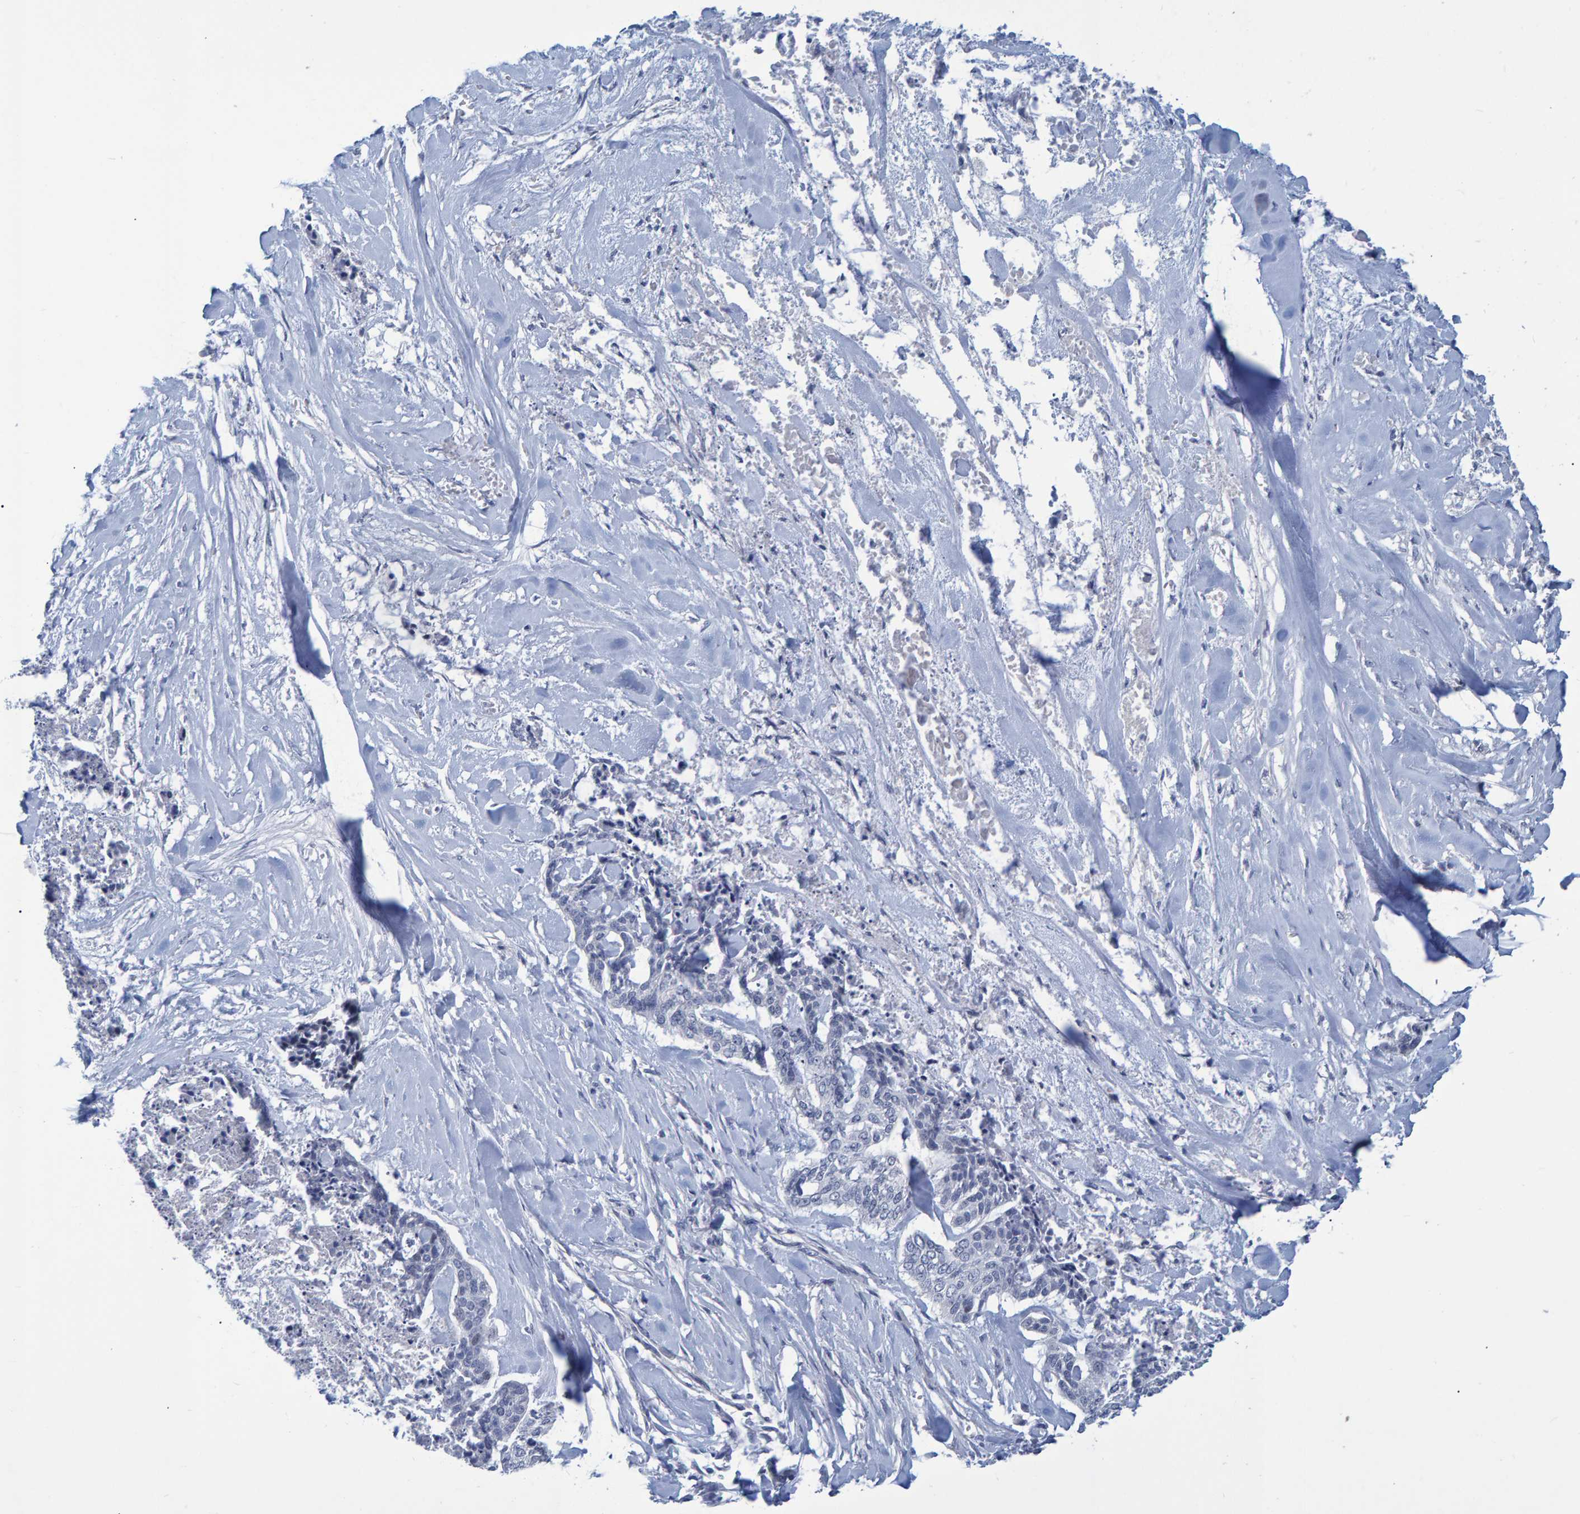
{"staining": {"intensity": "negative", "quantity": "none", "location": "none"}, "tissue": "skin cancer", "cell_type": "Tumor cells", "image_type": "cancer", "snomed": [{"axis": "morphology", "description": "Basal cell carcinoma"}, {"axis": "topography", "description": "Skin"}], "caption": "Tumor cells are negative for brown protein staining in skin basal cell carcinoma.", "gene": "PROCA1", "patient": {"sex": "female", "age": 64}}